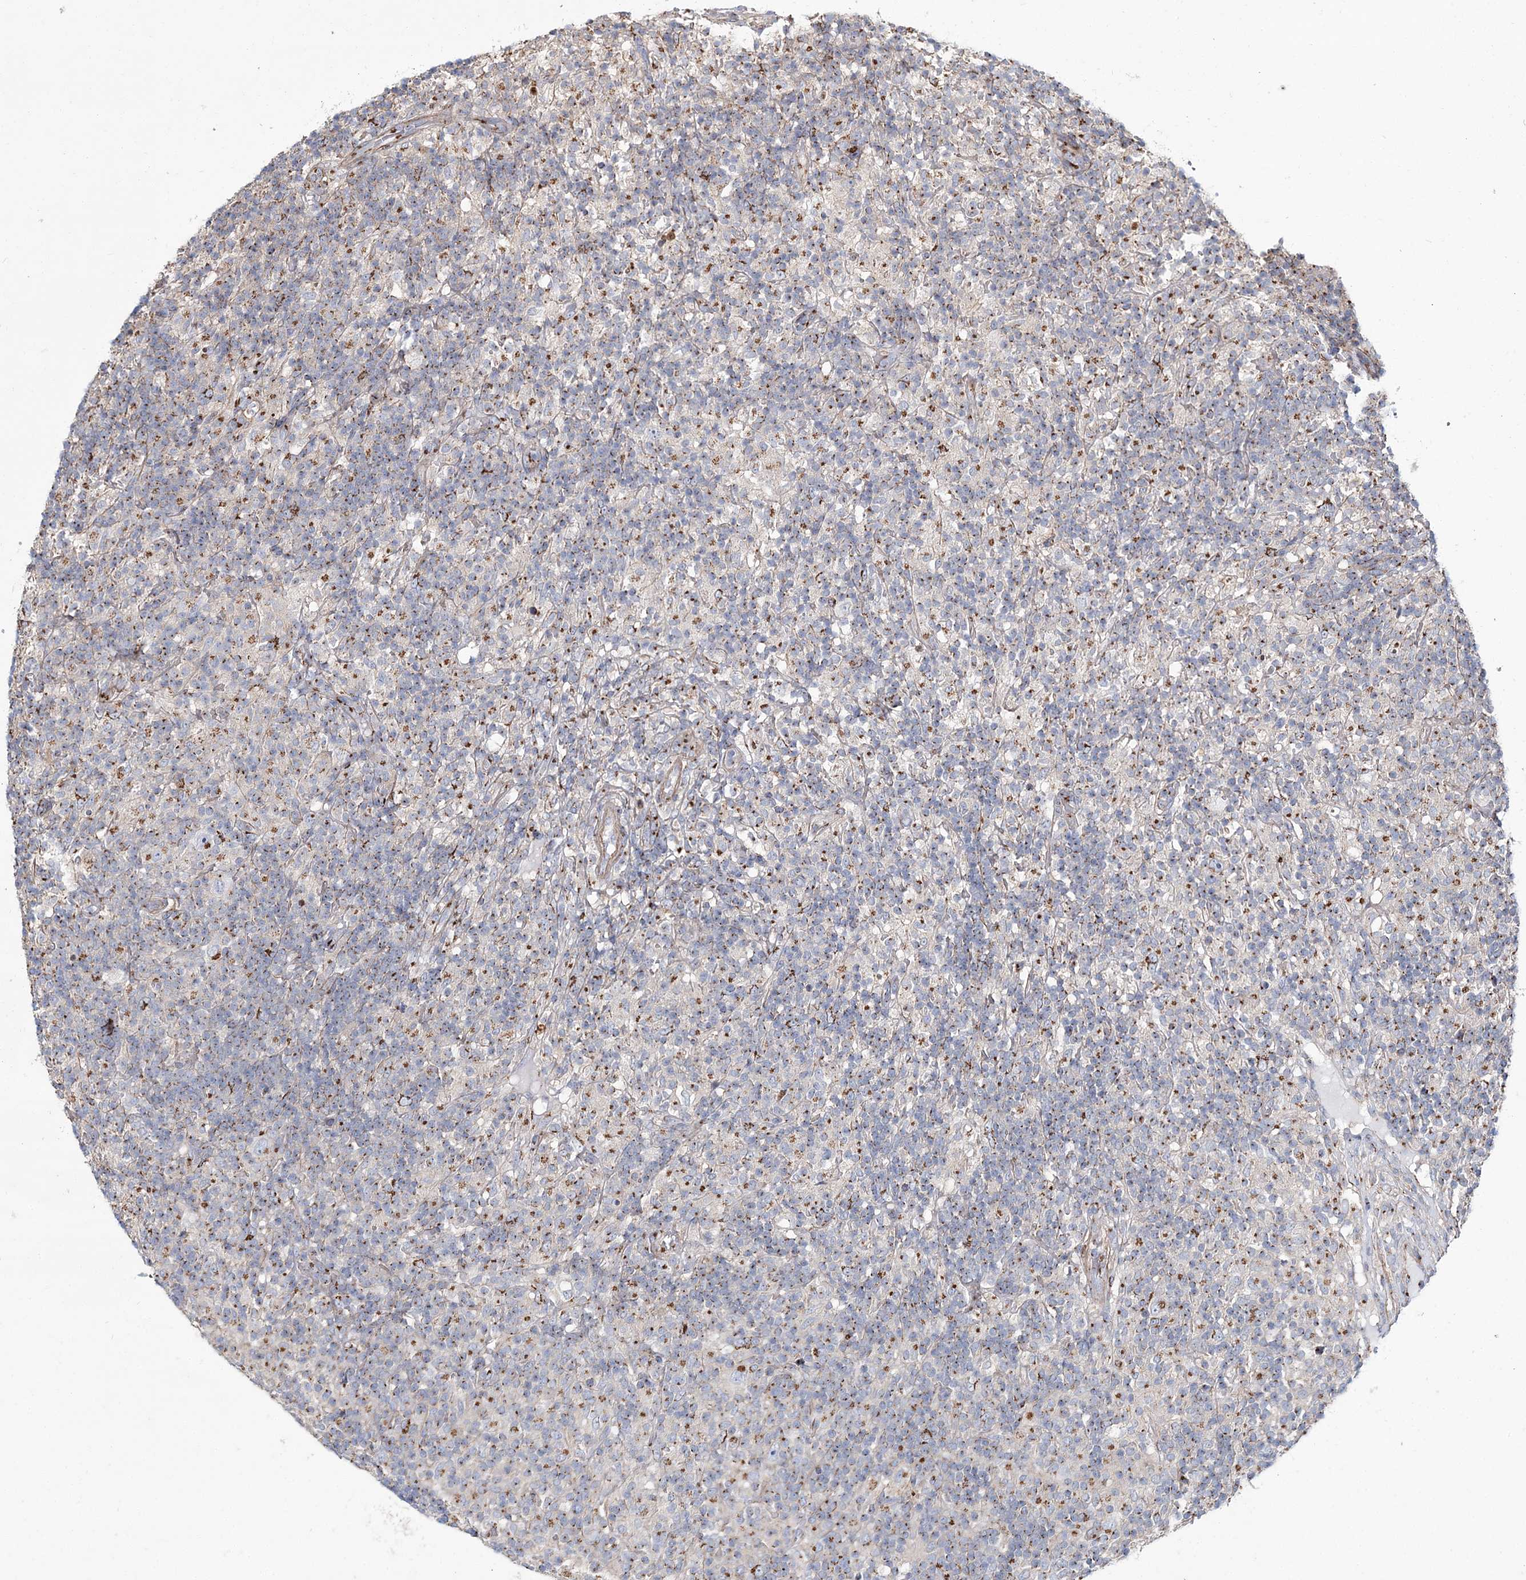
{"staining": {"intensity": "moderate", "quantity": "25%-75%", "location": "cytoplasmic/membranous"}, "tissue": "lymphoma", "cell_type": "Tumor cells", "image_type": "cancer", "snomed": [{"axis": "morphology", "description": "Hodgkin's disease, NOS"}, {"axis": "topography", "description": "Lymph node"}], "caption": "An immunohistochemistry photomicrograph of tumor tissue is shown. Protein staining in brown shows moderate cytoplasmic/membranous positivity in Hodgkin's disease within tumor cells.", "gene": "MAN1A2", "patient": {"sex": "male", "age": 70}}